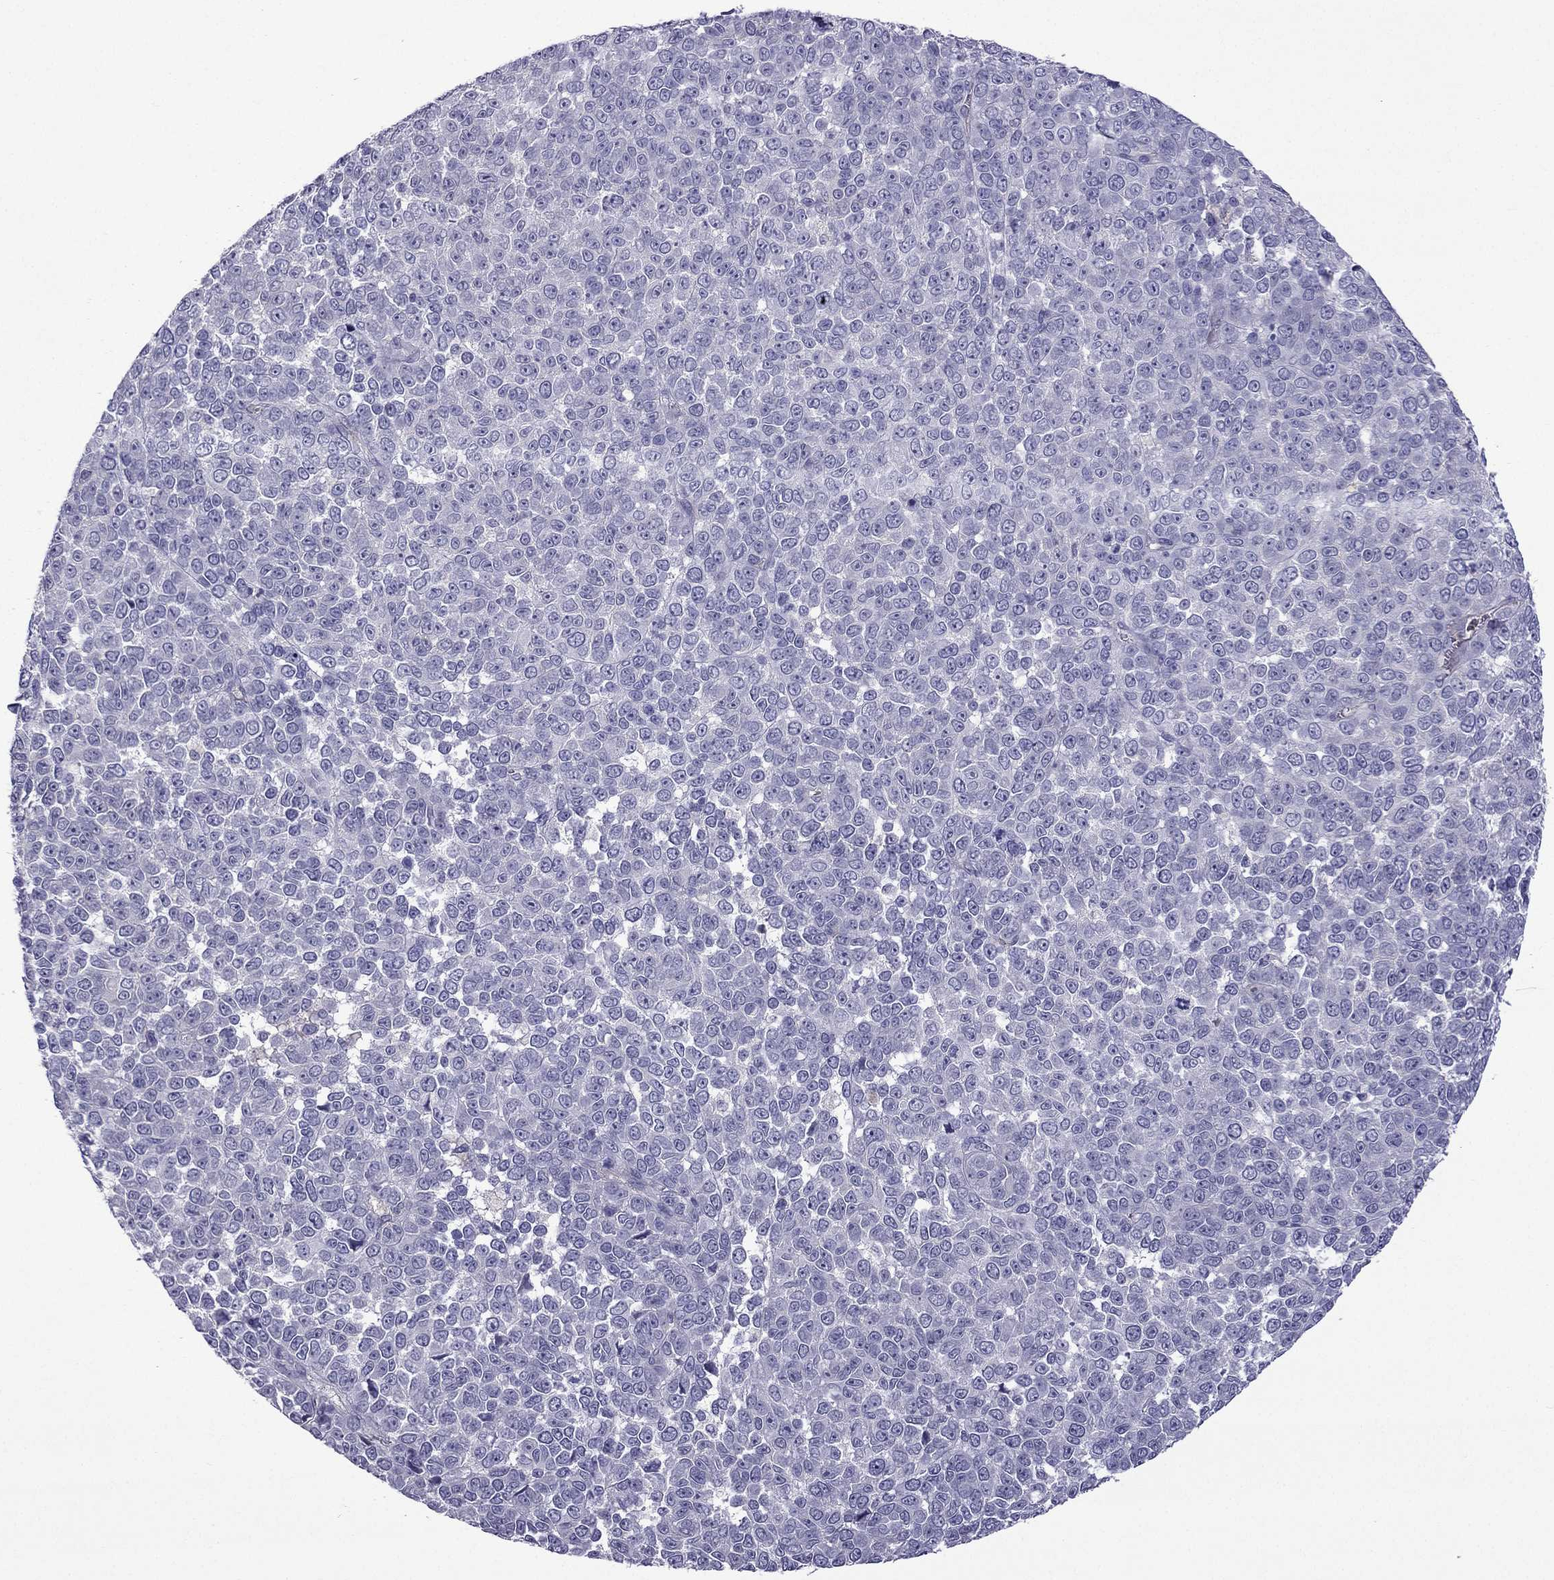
{"staining": {"intensity": "negative", "quantity": "none", "location": "none"}, "tissue": "melanoma", "cell_type": "Tumor cells", "image_type": "cancer", "snomed": [{"axis": "morphology", "description": "Malignant melanoma, NOS"}, {"axis": "topography", "description": "Skin"}], "caption": "The image demonstrates no significant staining in tumor cells of malignant melanoma.", "gene": "STOML3", "patient": {"sex": "female", "age": 95}}